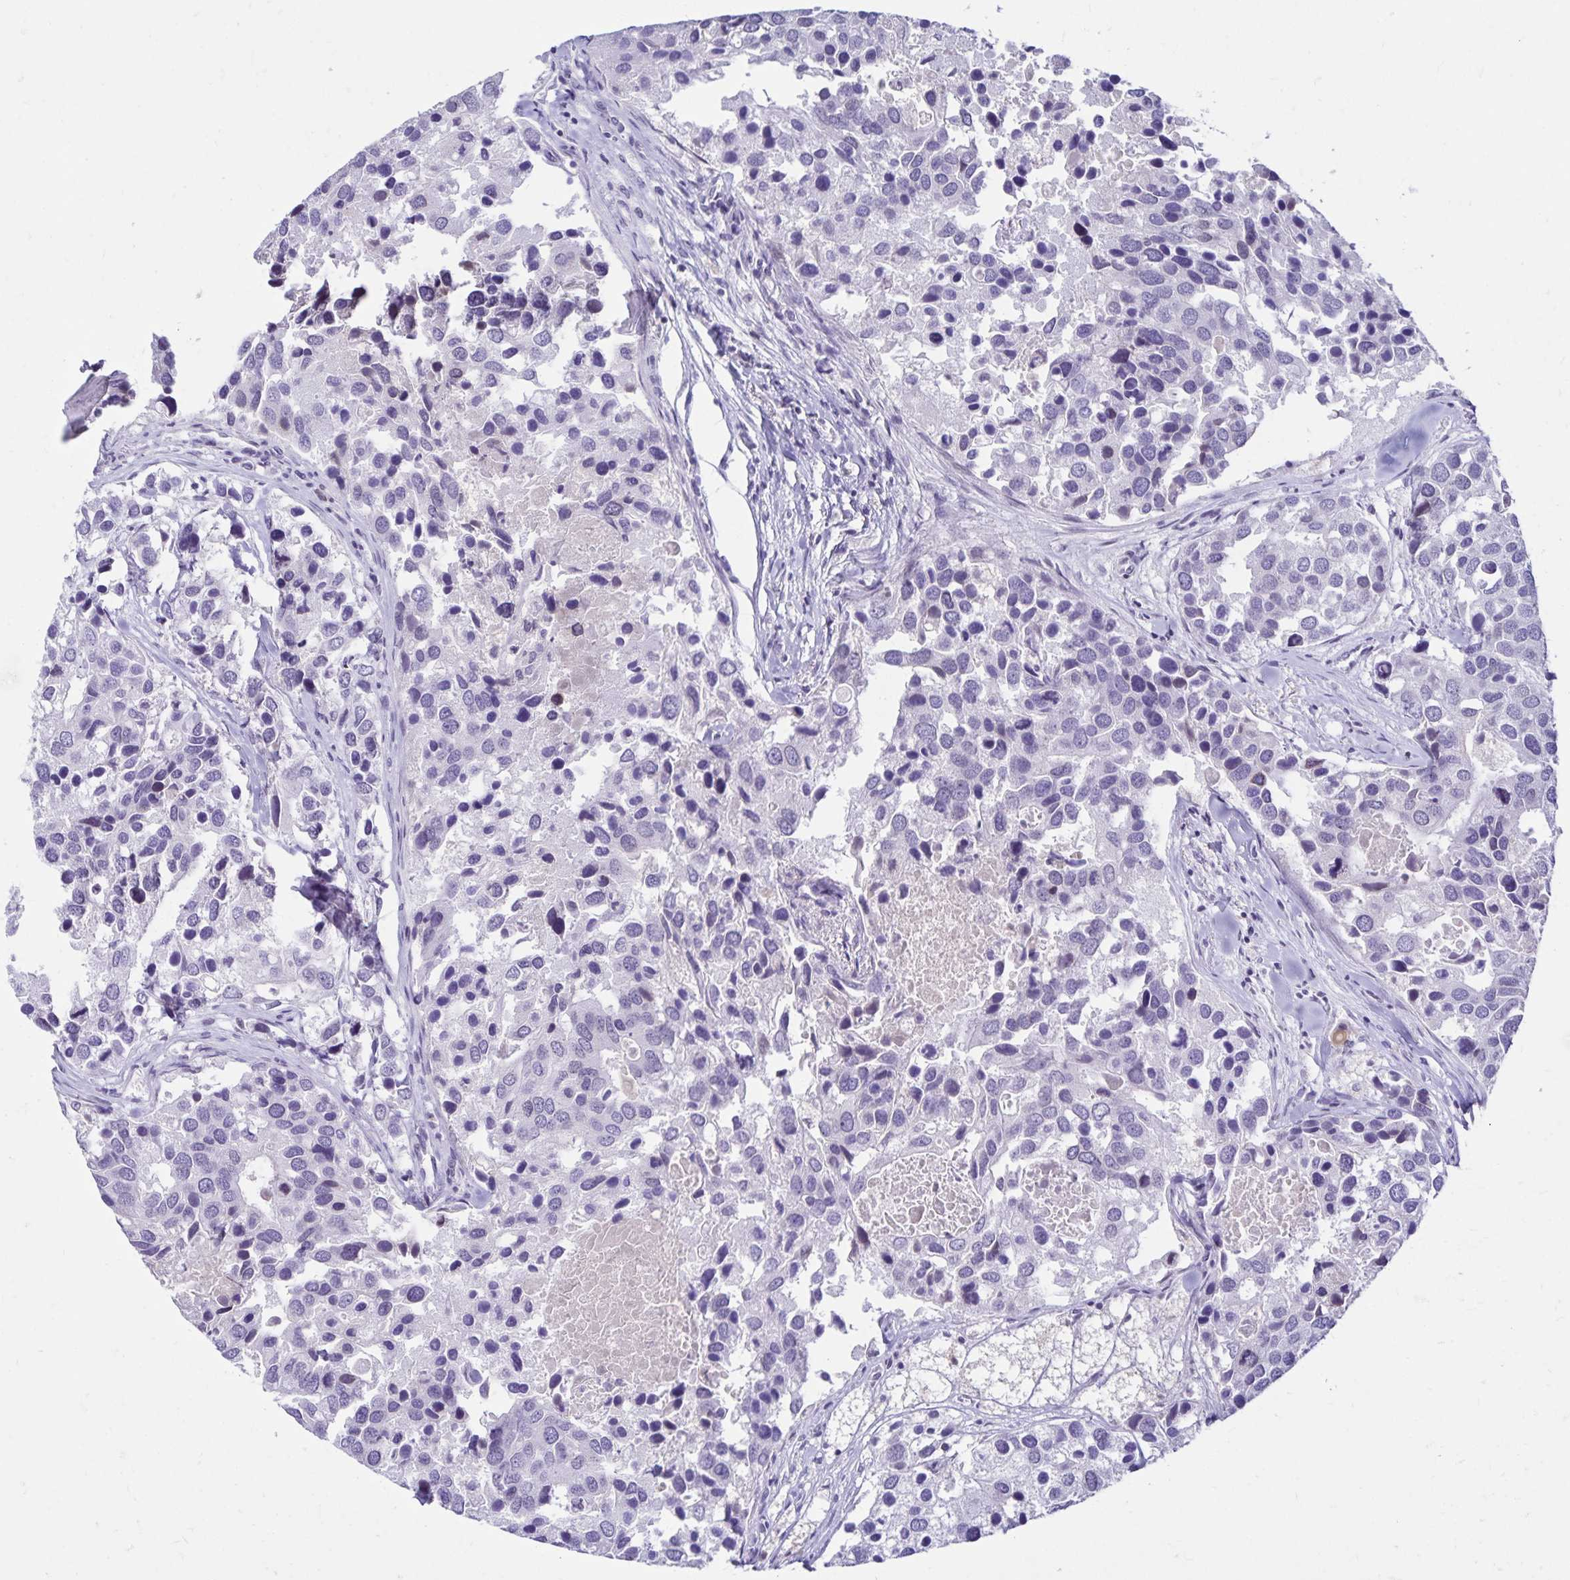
{"staining": {"intensity": "negative", "quantity": "none", "location": "none"}, "tissue": "breast cancer", "cell_type": "Tumor cells", "image_type": "cancer", "snomed": [{"axis": "morphology", "description": "Duct carcinoma"}, {"axis": "topography", "description": "Breast"}], "caption": "This micrograph is of breast cancer (intraductal carcinoma) stained with immunohistochemistry to label a protein in brown with the nuclei are counter-stained blue. There is no staining in tumor cells.", "gene": "FAM166C", "patient": {"sex": "female", "age": 83}}